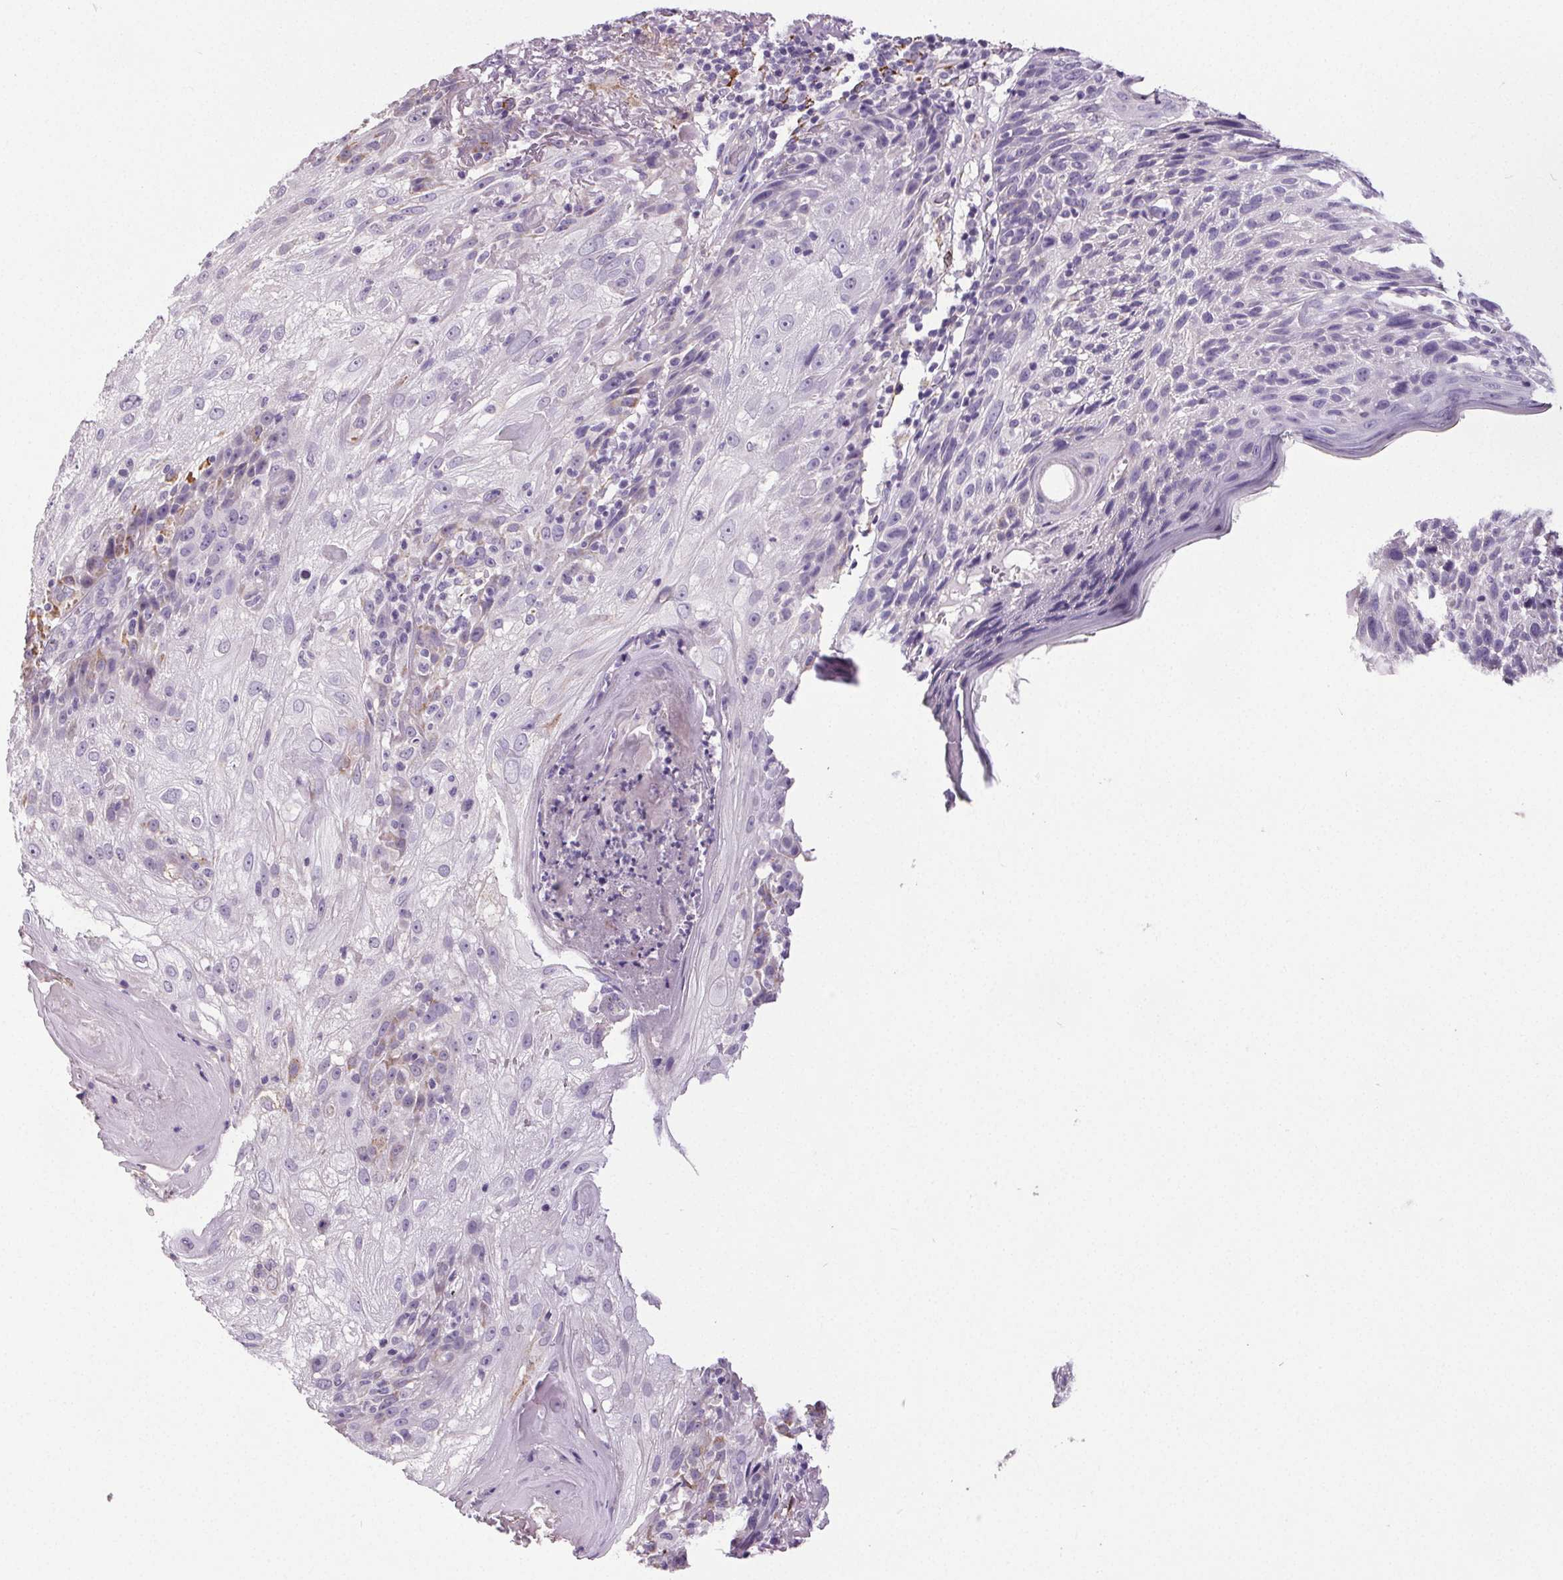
{"staining": {"intensity": "moderate", "quantity": "<25%", "location": "cytoplasmic/membranous"}, "tissue": "skin cancer", "cell_type": "Tumor cells", "image_type": "cancer", "snomed": [{"axis": "morphology", "description": "Normal tissue, NOS"}, {"axis": "morphology", "description": "Squamous cell carcinoma, NOS"}, {"axis": "topography", "description": "Skin"}], "caption": "Skin squamous cell carcinoma stained with IHC exhibits moderate cytoplasmic/membranous expression in approximately <25% of tumor cells.", "gene": "GPIHBP1", "patient": {"sex": "female", "age": 83}}